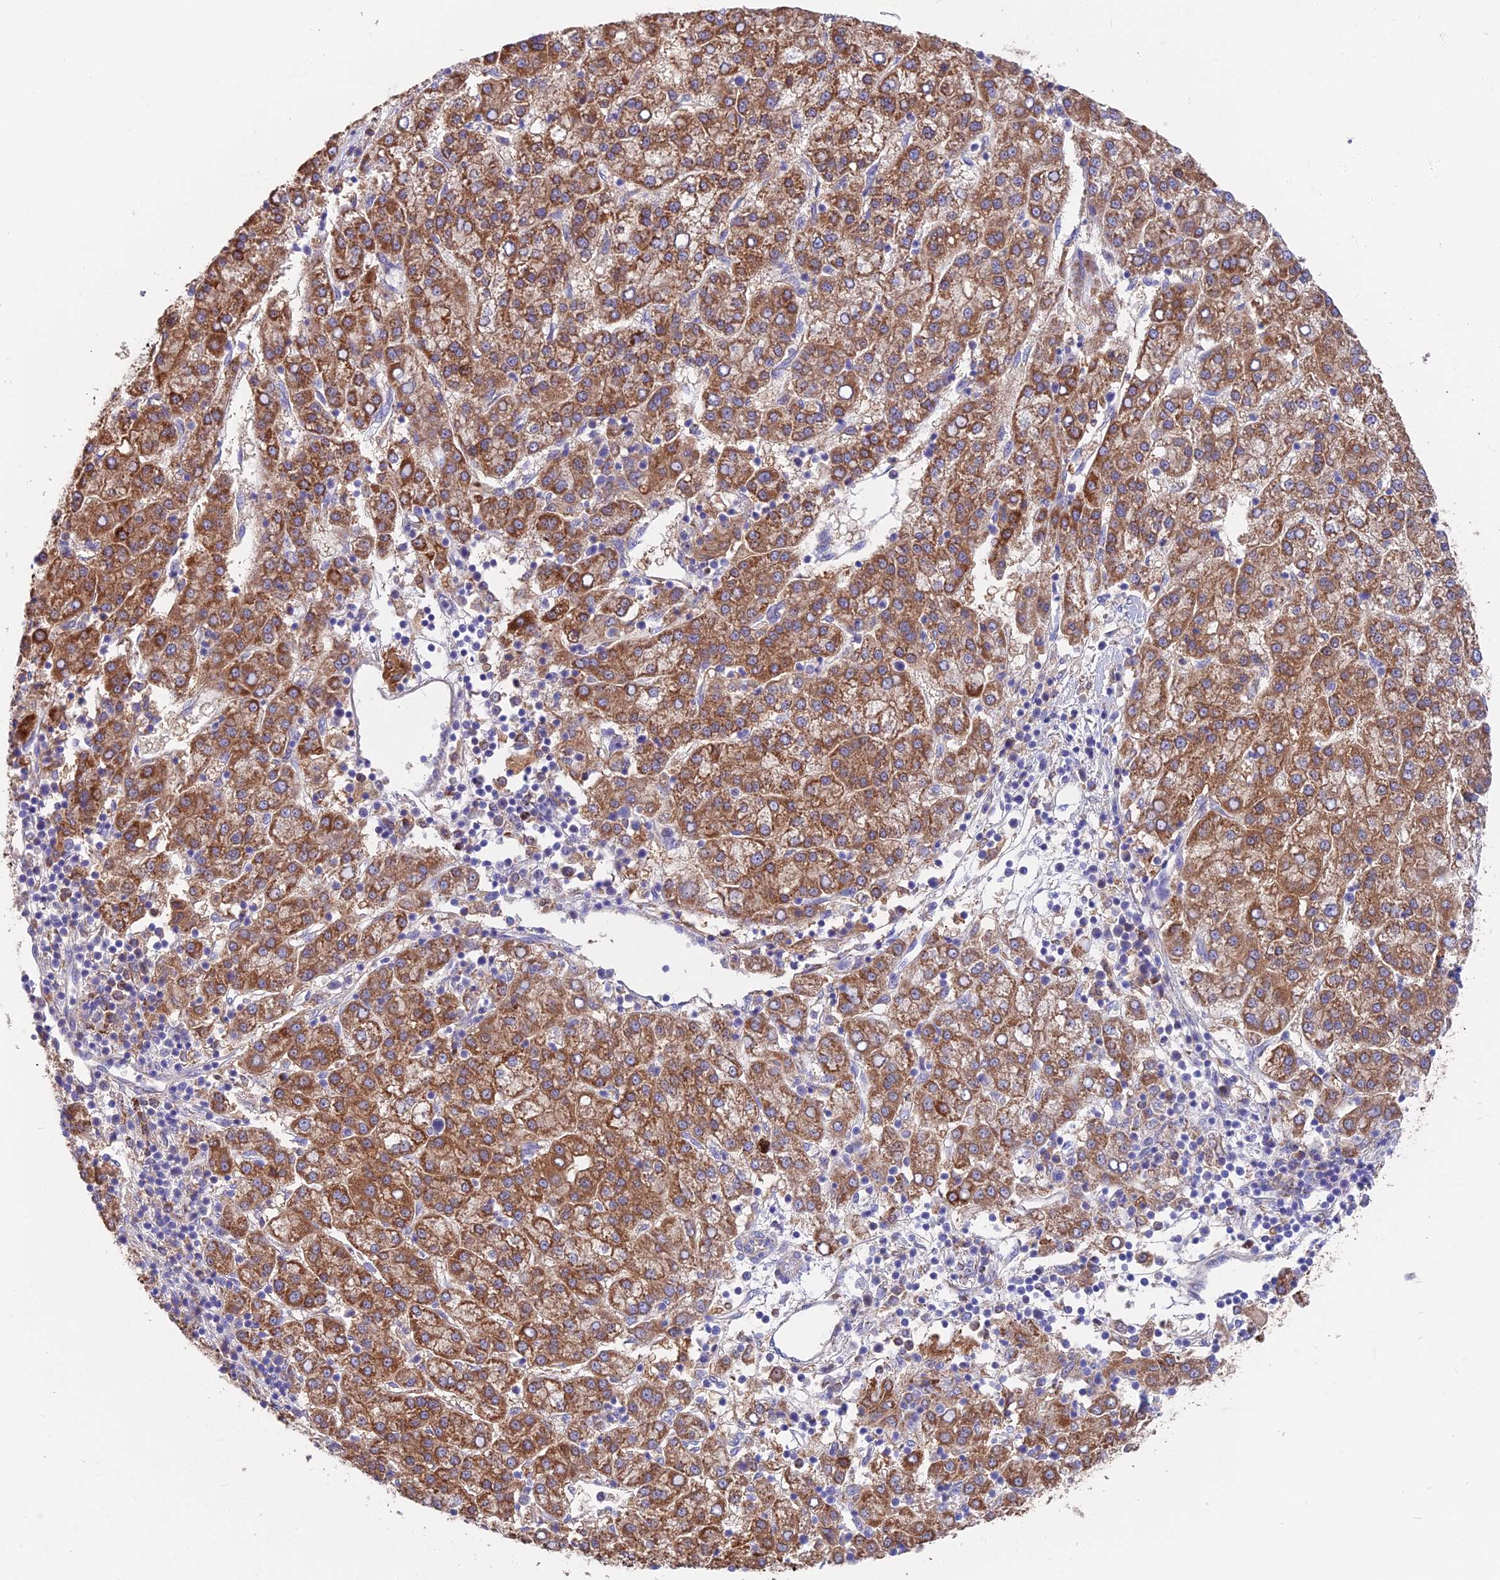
{"staining": {"intensity": "strong", "quantity": ">75%", "location": "cytoplasmic/membranous"}, "tissue": "liver cancer", "cell_type": "Tumor cells", "image_type": "cancer", "snomed": [{"axis": "morphology", "description": "Carcinoma, Hepatocellular, NOS"}, {"axis": "topography", "description": "Liver"}], "caption": "DAB (3,3'-diaminobenzidine) immunohistochemical staining of hepatocellular carcinoma (liver) displays strong cytoplasmic/membranous protein positivity in about >75% of tumor cells.", "gene": "TIGD6", "patient": {"sex": "female", "age": 58}}